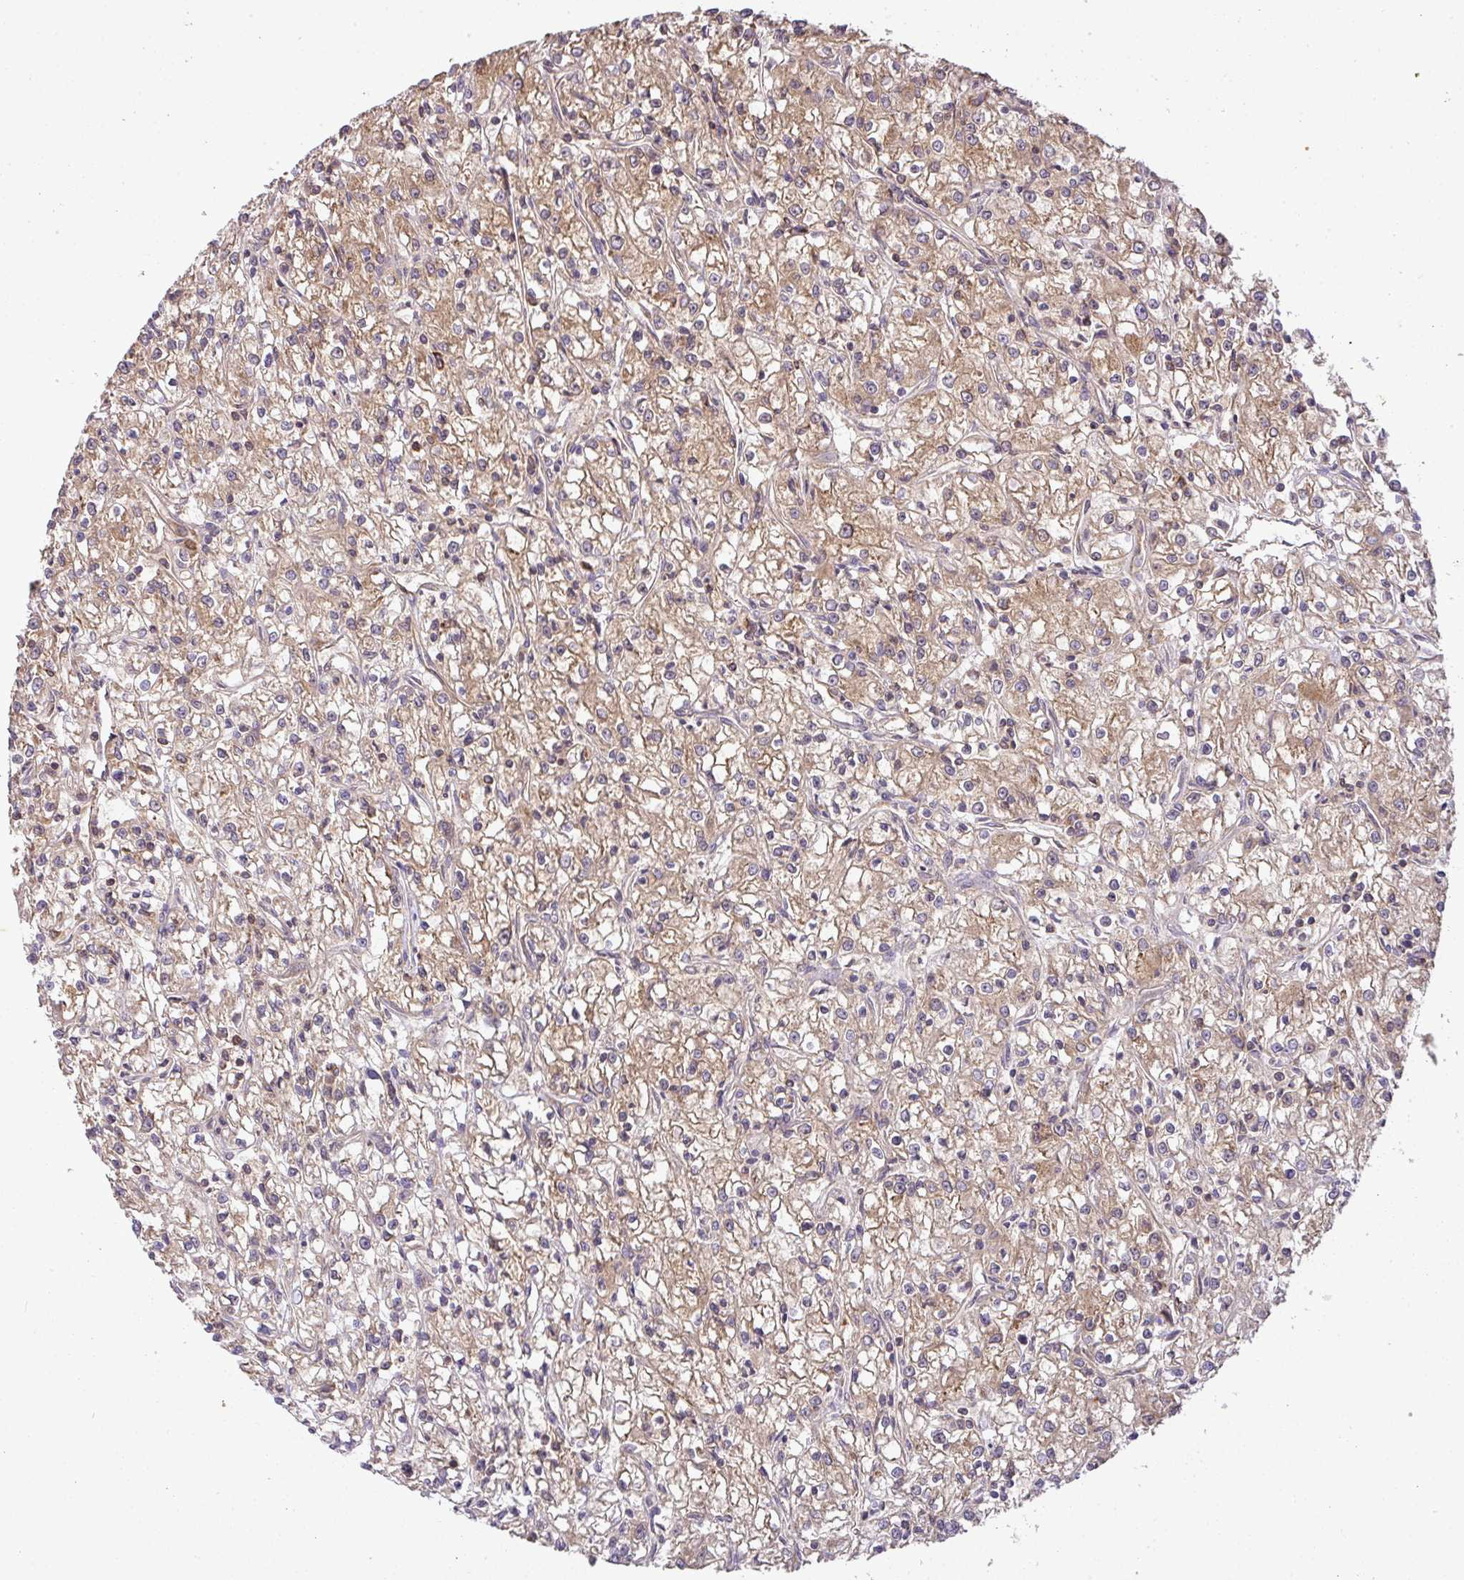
{"staining": {"intensity": "weak", "quantity": ">75%", "location": "cytoplasmic/membranous"}, "tissue": "renal cancer", "cell_type": "Tumor cells", "image_type": "cancer", "snomed": [{"axis": "morphology", "description": "Adenocarcinoma, NOS"}, {"axis": "topography", "description": "Kidney"}], "caption": "Renal adenocarcinoma stained with DAB immunohistochemistry shows low levels of weak cytoplasmic/membranous expression in approximately >75% of tumor cells.", "gene": "GSPT1", "patient": {"sex": "female", "age": 59}}